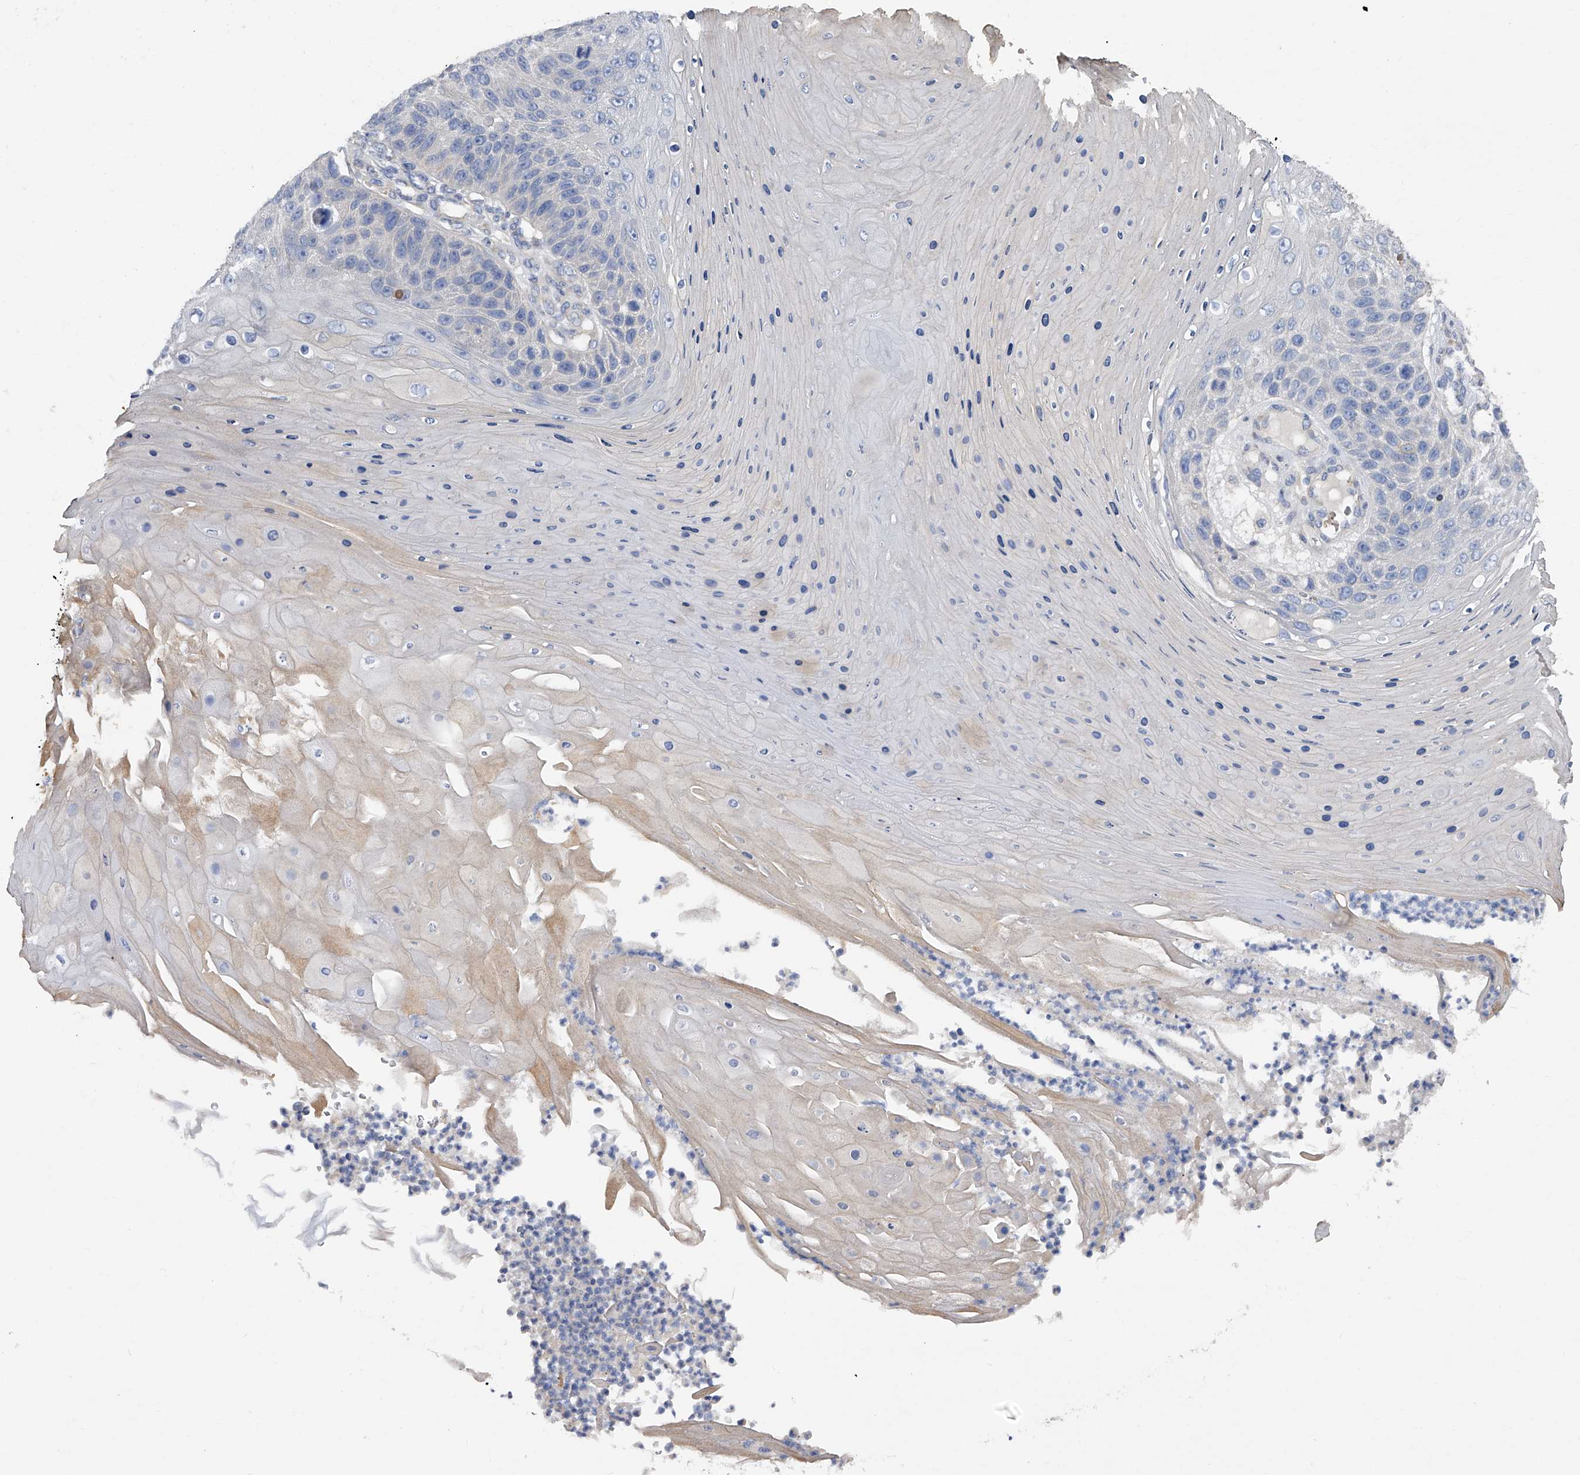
{"staining": {"intensity": "negative", "quantity": "none", "location": "none"}, "tissue": "skin cancer", "cell_type": "Tumor cells", "image_type": "cancer", "snomed": [{"axis": "morphology", "description": "Squamous cell carcinoma, NOS"}, {"axis": "topography", "description": "Skin"}], "caption": "This is an immunohistochemistry histopathology image of skin squamous cell carcinoma. There is no expression in tumor cells.", "gene": "RWDD2A", "patient": {"sex": "female", "age": 88}}